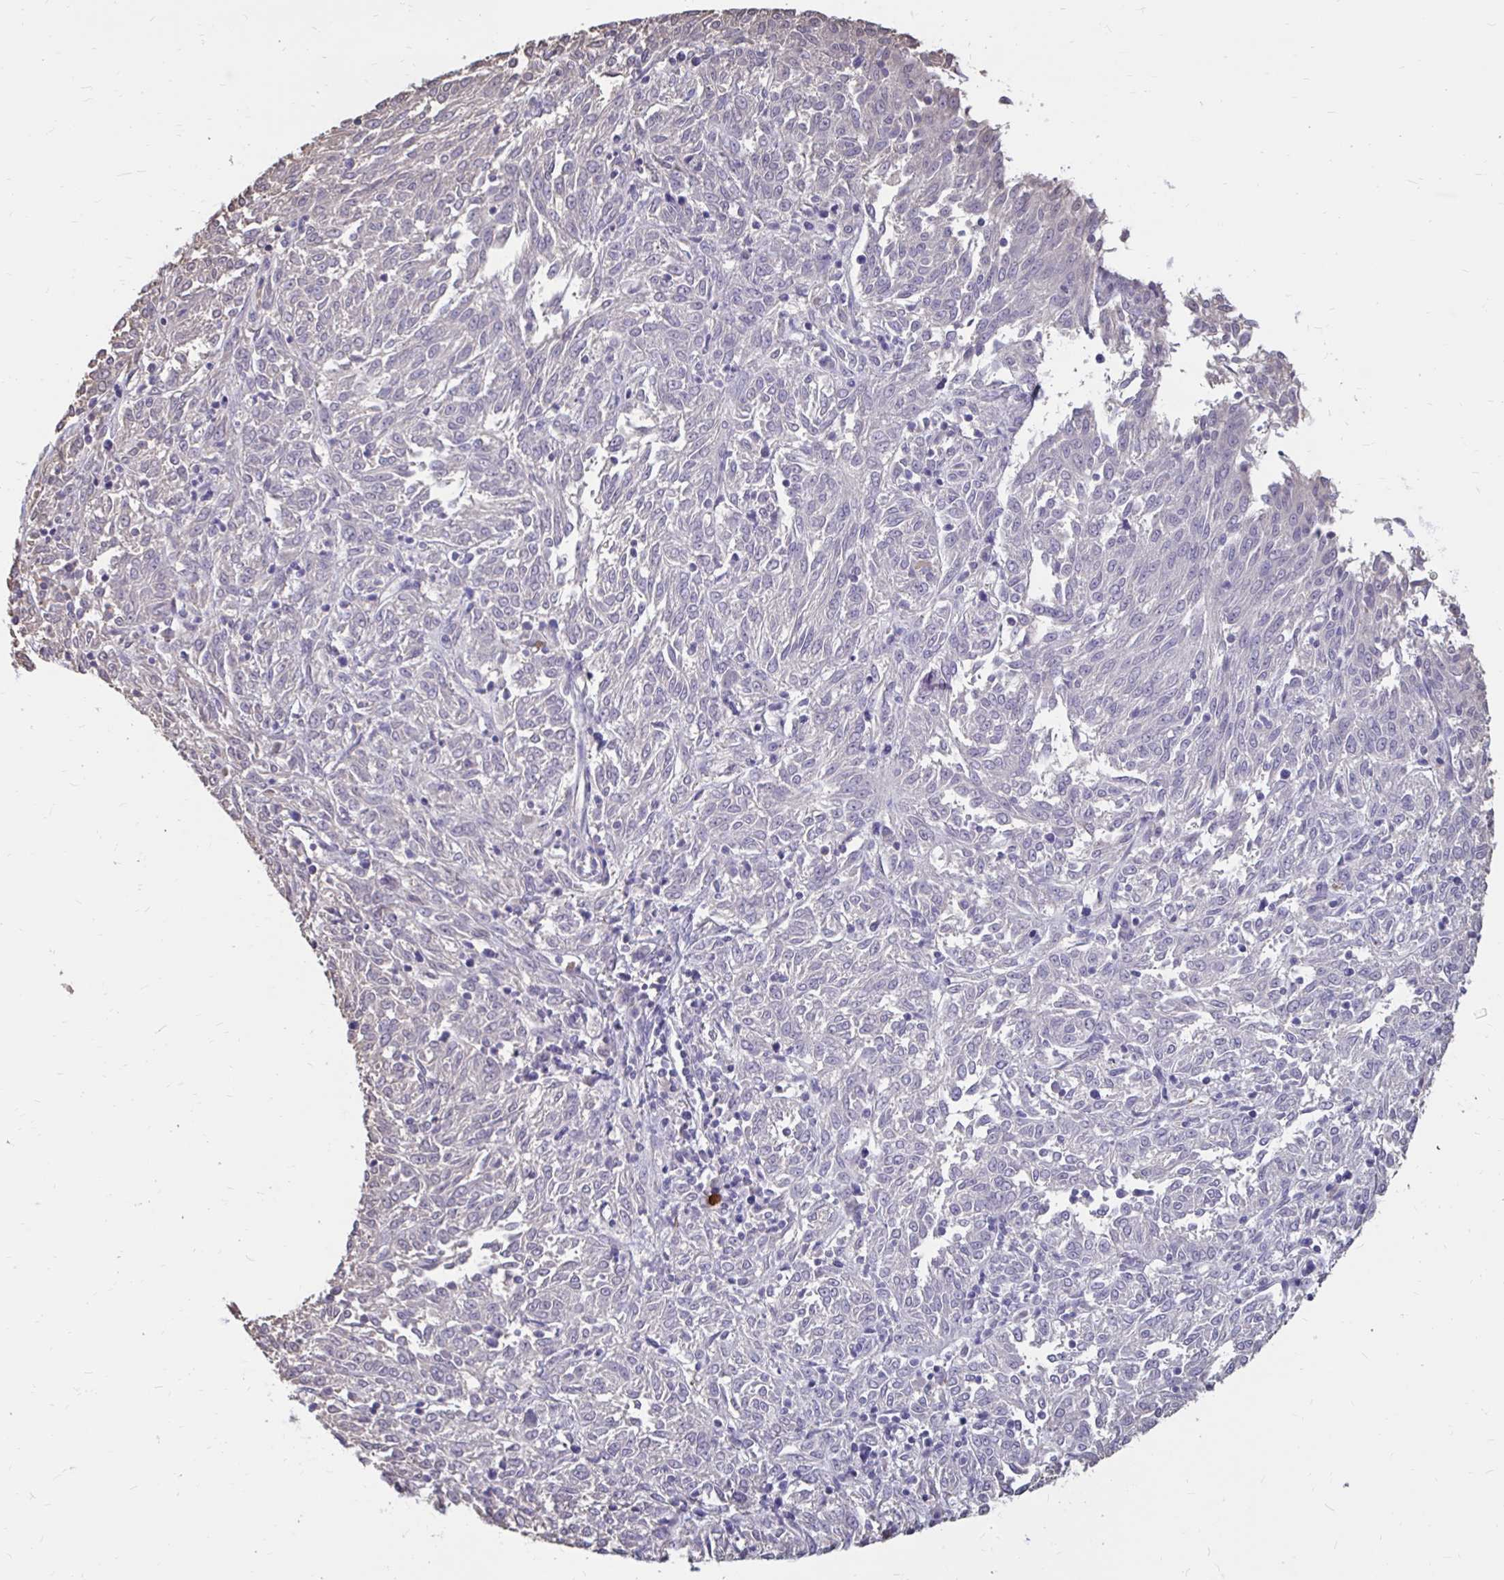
{"staining": {"intensity": "negative", "quantity": "none", "location": "none"}, "tissue": "melanoma", "cell_type": "Tumor cells", "image_type": "cancer", "snomed": [{"axis": "morphology", "description": "Malignant melanoma, NOS"}, {"axis": "topography", "description": "Skin"}], "caption": "An immunohistochemistry (IHC) photomicrograph of melanoma is shown. There is no staining in tumor cells of melanoma.", "gene": "IGSF5", "patient": {"sex": "female", "age": 72}}